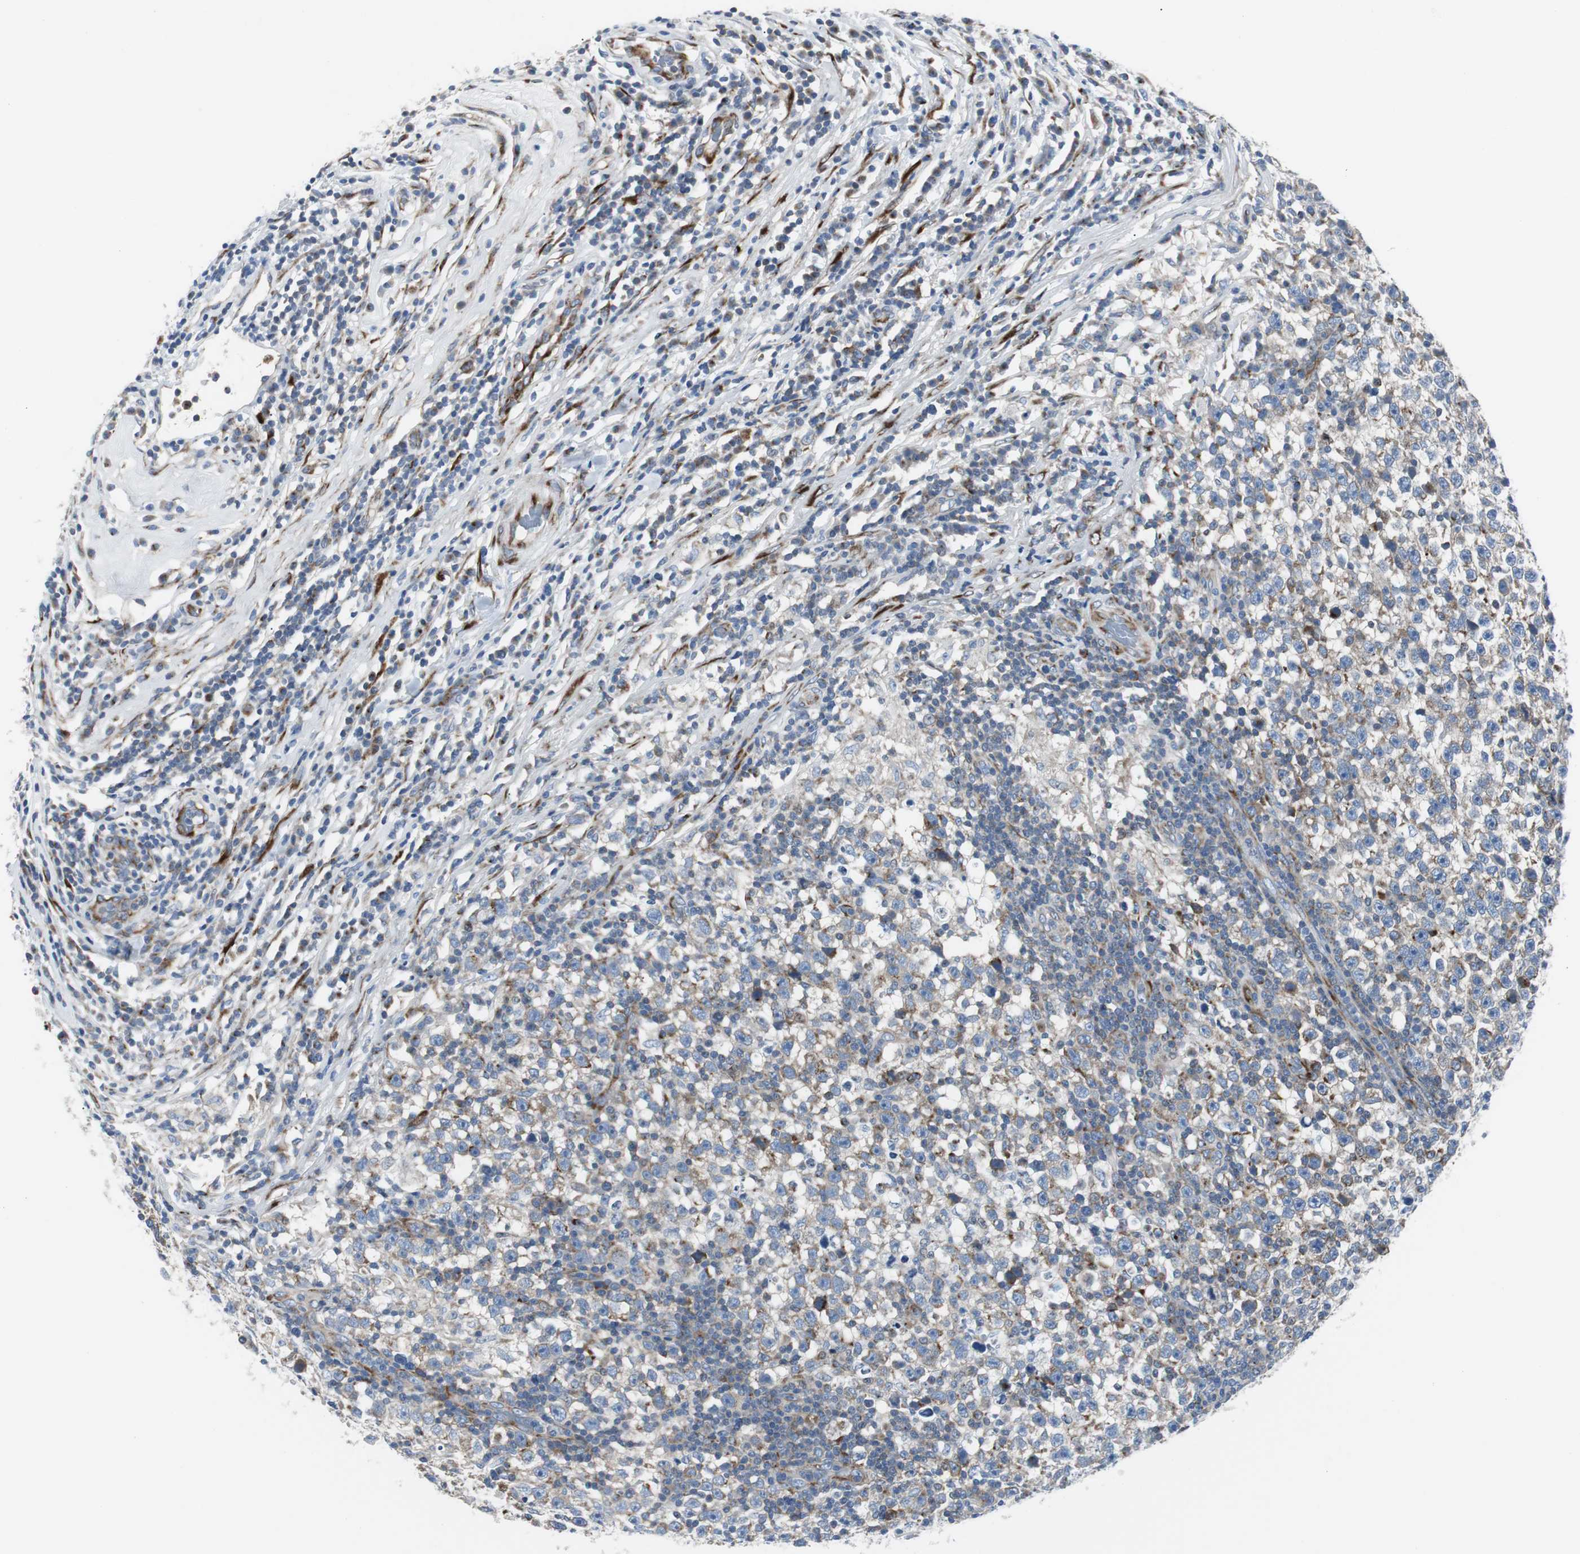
{"staining": {"intensity": "weak", "quantity": ">75%", "location": "cytoplasmic/membranous"}, "tissue": "testis cancer", "cell_type": "Tumor cells", "image_type": "cancer", "snomed": [{"axis": "morphology", "description": "Seminoma, NOS"}, {"axis": "topography", "description": "Testis"}], "caption": "A brown stain highlights weak cytoplasmic/membranous staining of a protein in human testis cancer tumor cells.", "gene": "BBC3", "patient": {"sex": "male", "age": 43}}